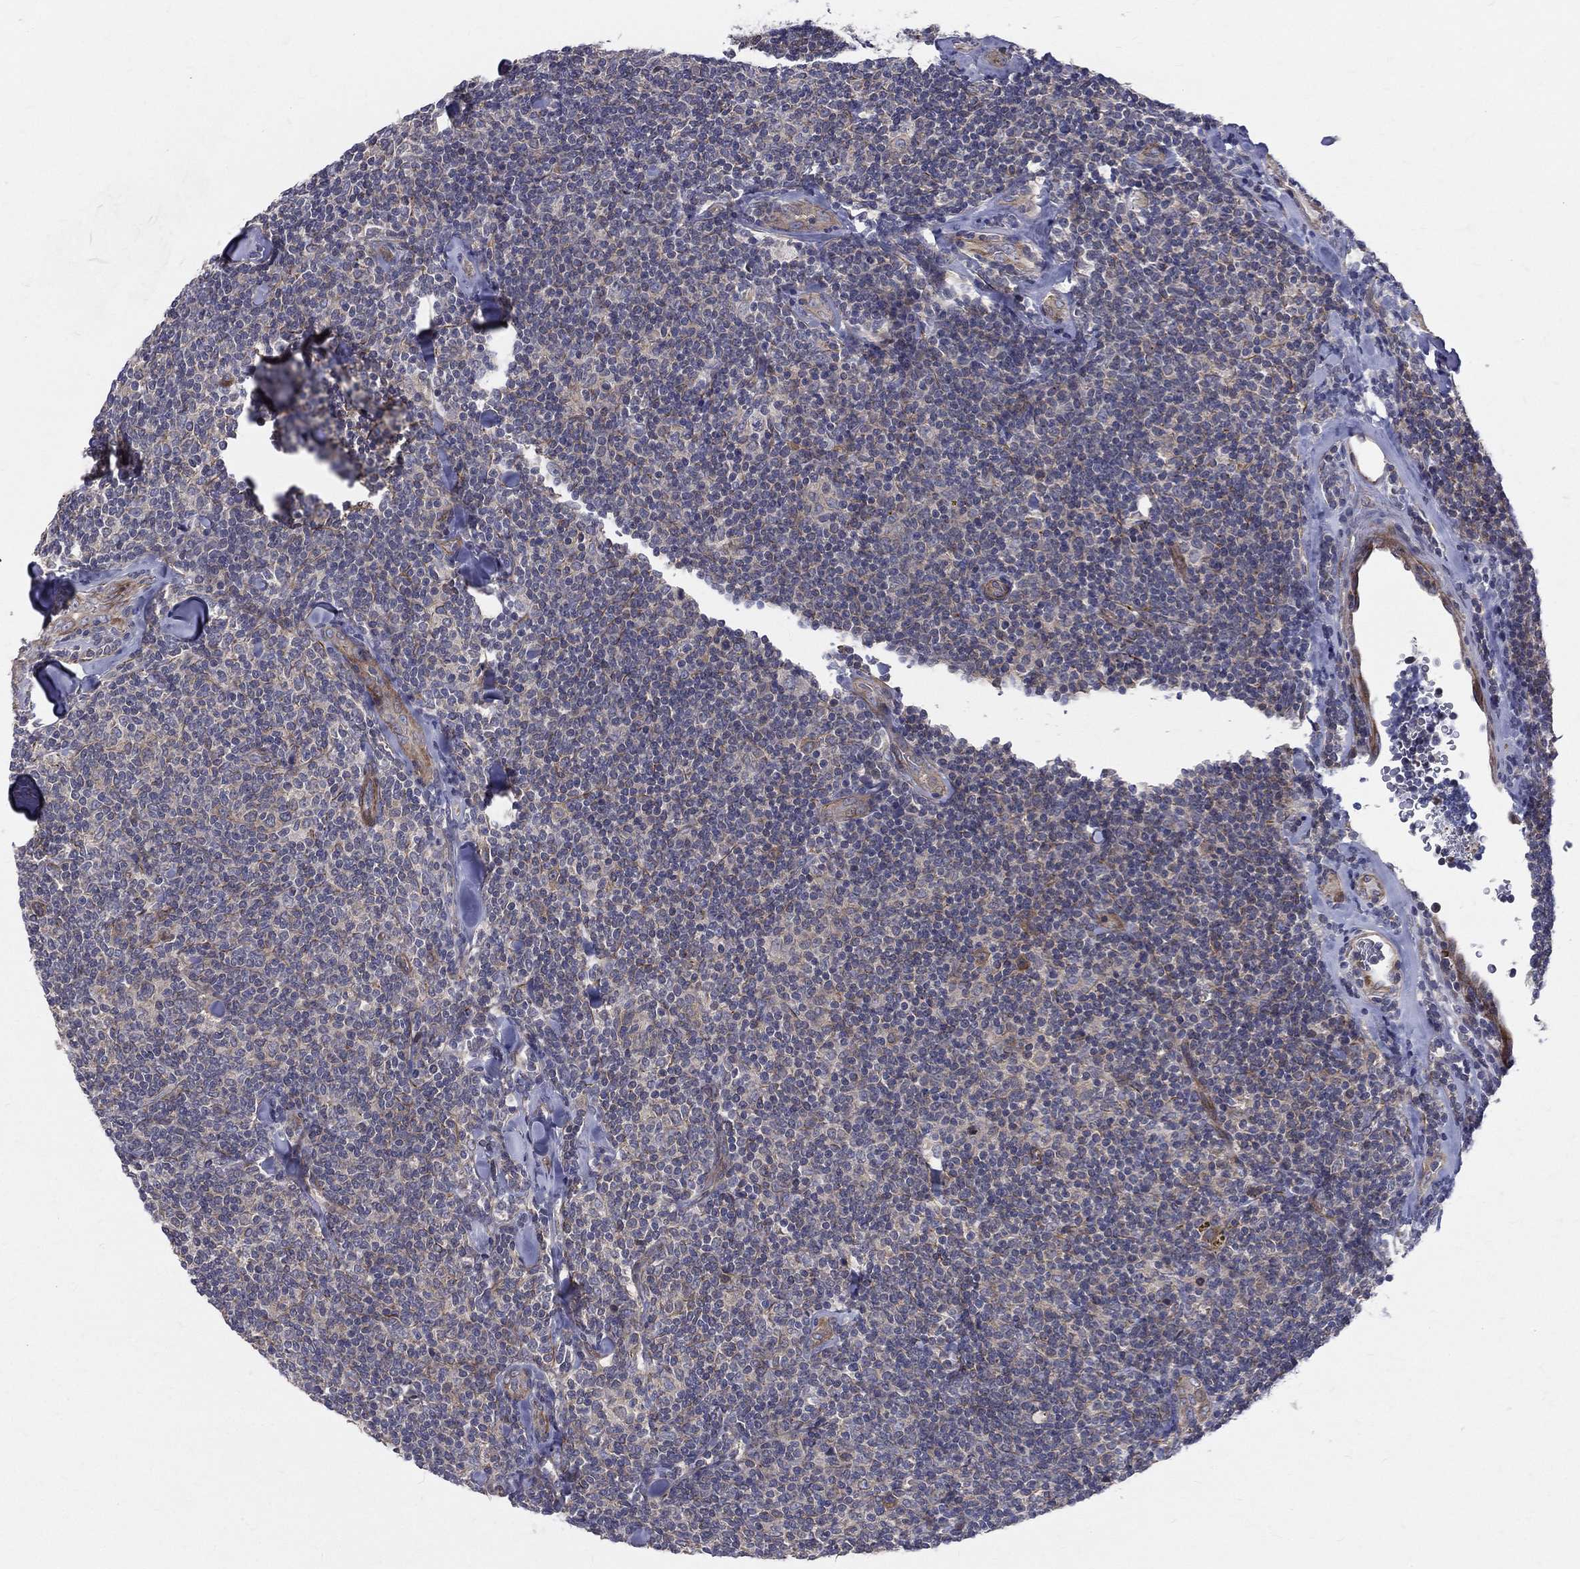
{"staining": {"intensity": "moderate", "quantity": "<25%", "location": "cytoplasmic/membranous"}, "tissue": "lymphoma", "cell_type": "Tumor cells", "image_type": "cancer", "snomed": [{"axis": "morphology", "description": "Malignant lymphoma, non-Hodgkin's type, Low grade"}, {"axis": "topography", "description": "Lymph node"}], "caption": "There is low levels of moderate cytoplasmic/membranous staining in tumor cells of lymphoma, as demonstrated by immunohistochemical staining (brown color).", "gene": "POMZP3", "patient": {"sex": "female", "age": 56}}